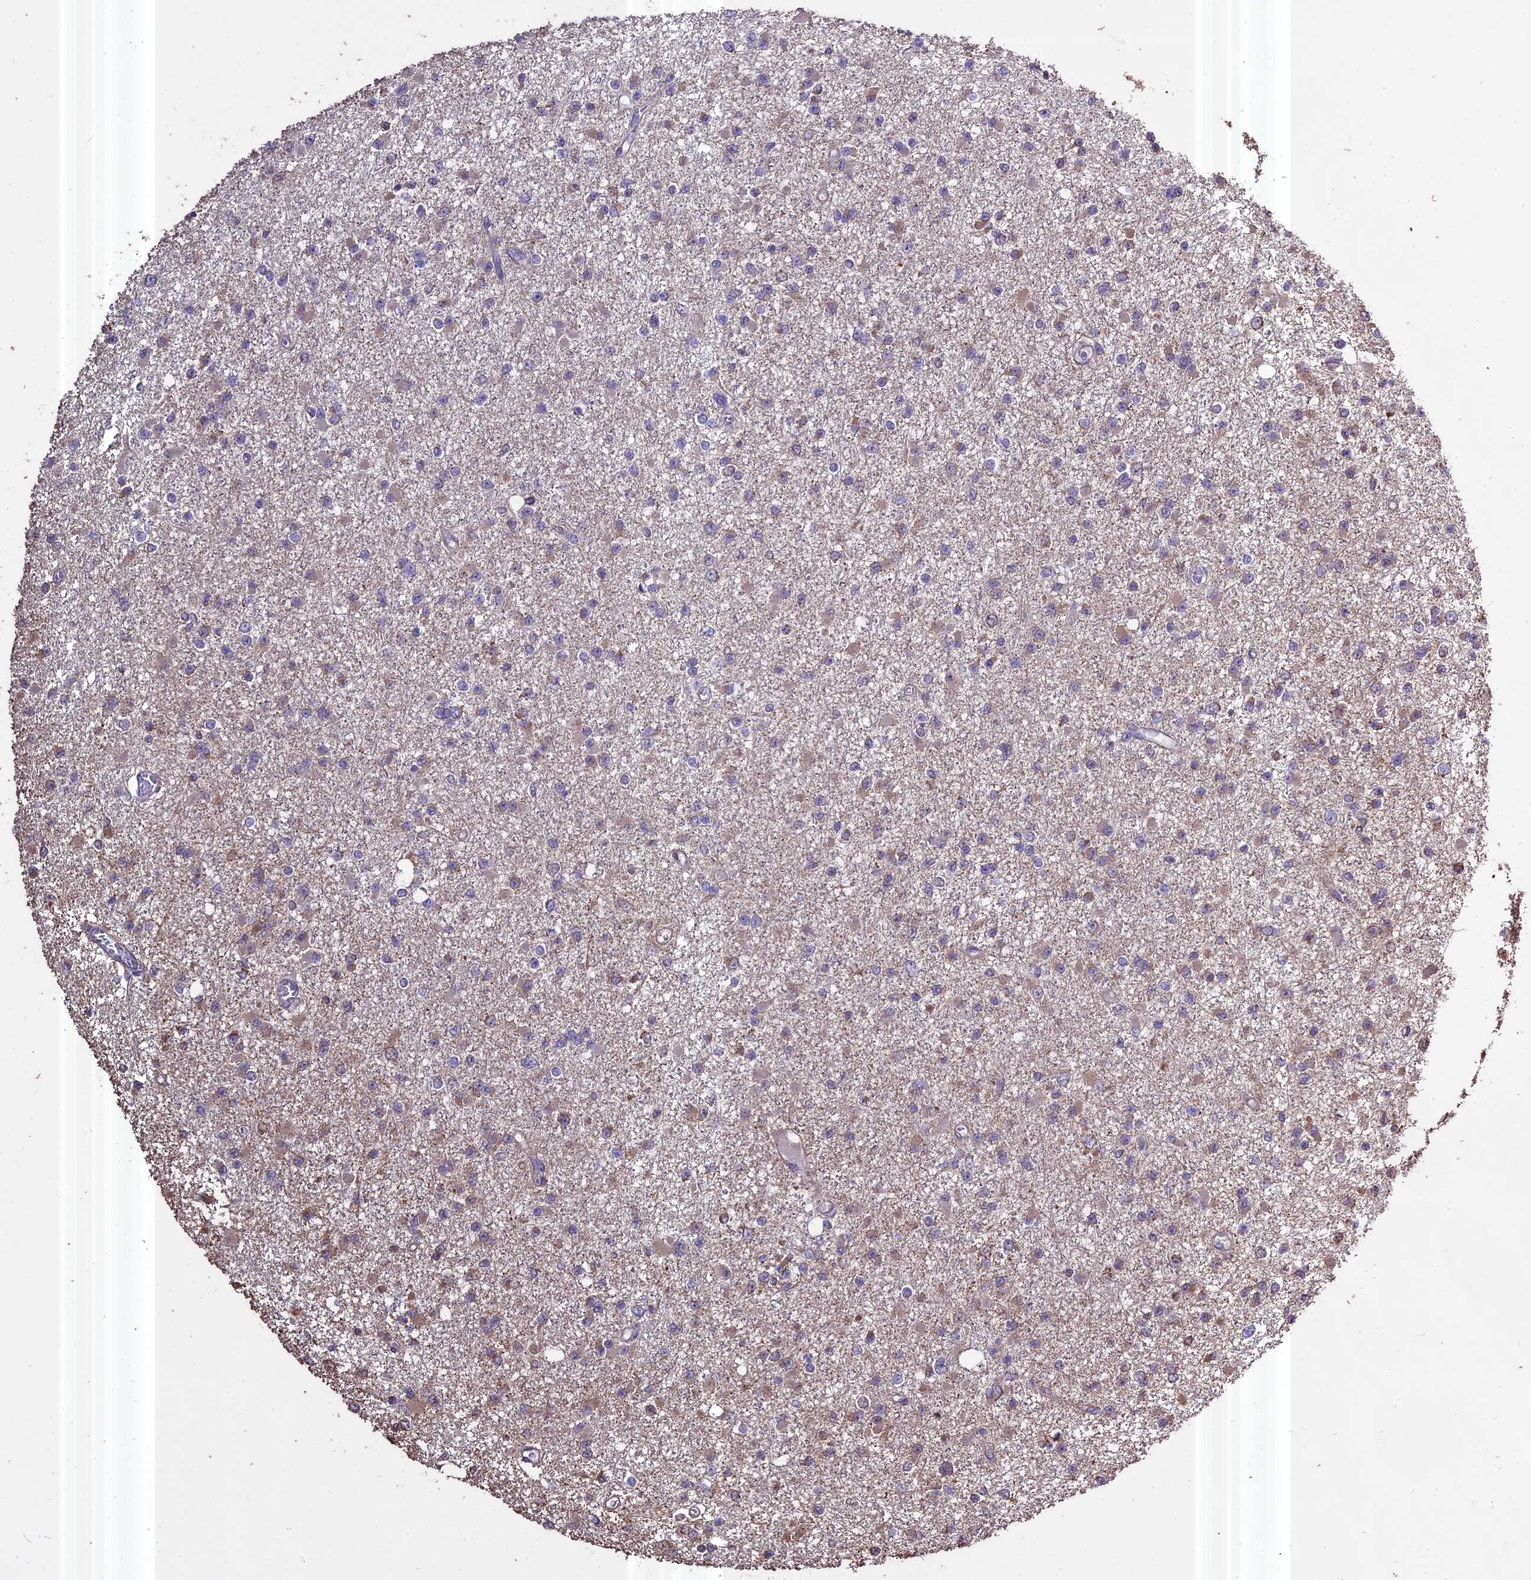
{"staining": {"intensity": "negative", "quantity": "none", "location": "none"}, "tissue": "glioma", "cell_type": "Tumor cells", "image_type": "cancer", "snomed": [{"axis": "morphology", "description": "Glioma, malignant, Low grade"}, {"axis": "topography", "description": "Brain"}], "caption": "Malignant glioma (low-grade) was stained to show a protein in brown. There is no significant staining in tumor cells.", "gene": "PGPEP1L", "patient": {"sex": "female", "age": 22}}